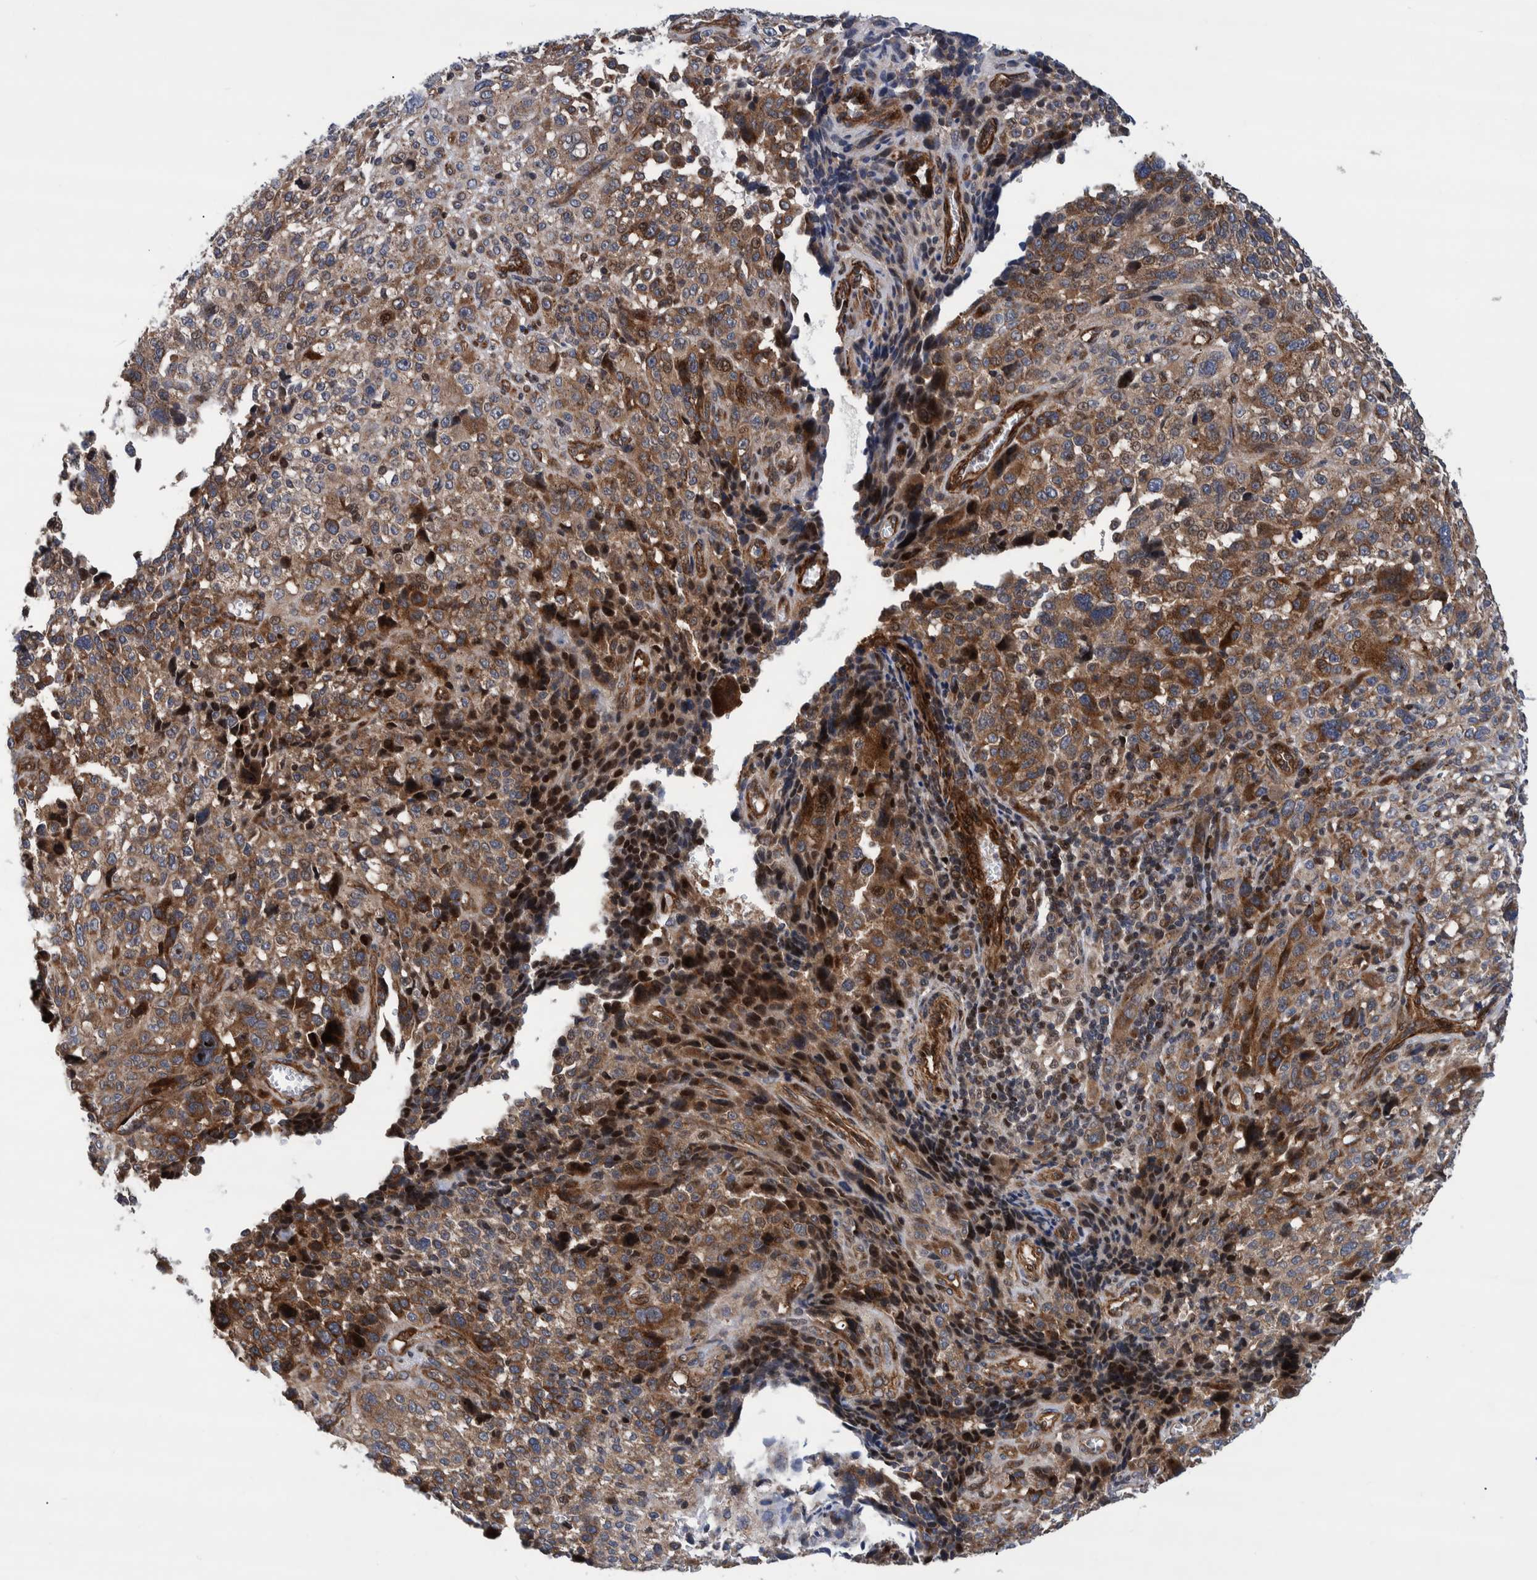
{"staining": {"intensity": "moderate", "quantity": ">75%", "location": "cytoplasmic/membranous"}, "tissue": "melanoma", "cell_type": "Tumor cells", "image_type": "cancer", "snomed": [{"axis": "morphology", "description": "Malignant melanoma, NOS"}, {"axis": "topography", "description": "Skin"}], "caption": "The immunohistochemical stain highlights moderate cytoplasmic/membranous staining in tumor cells of malignant melanoma tissue. Using DAB (3,3'-diaminobenzidine) (brown) and hematoxylin (blue) stains, captured at high magnification using brightfield microscopy.", "gene": "GRPEL2", "patient": {"sex": "female", "age": 55}}